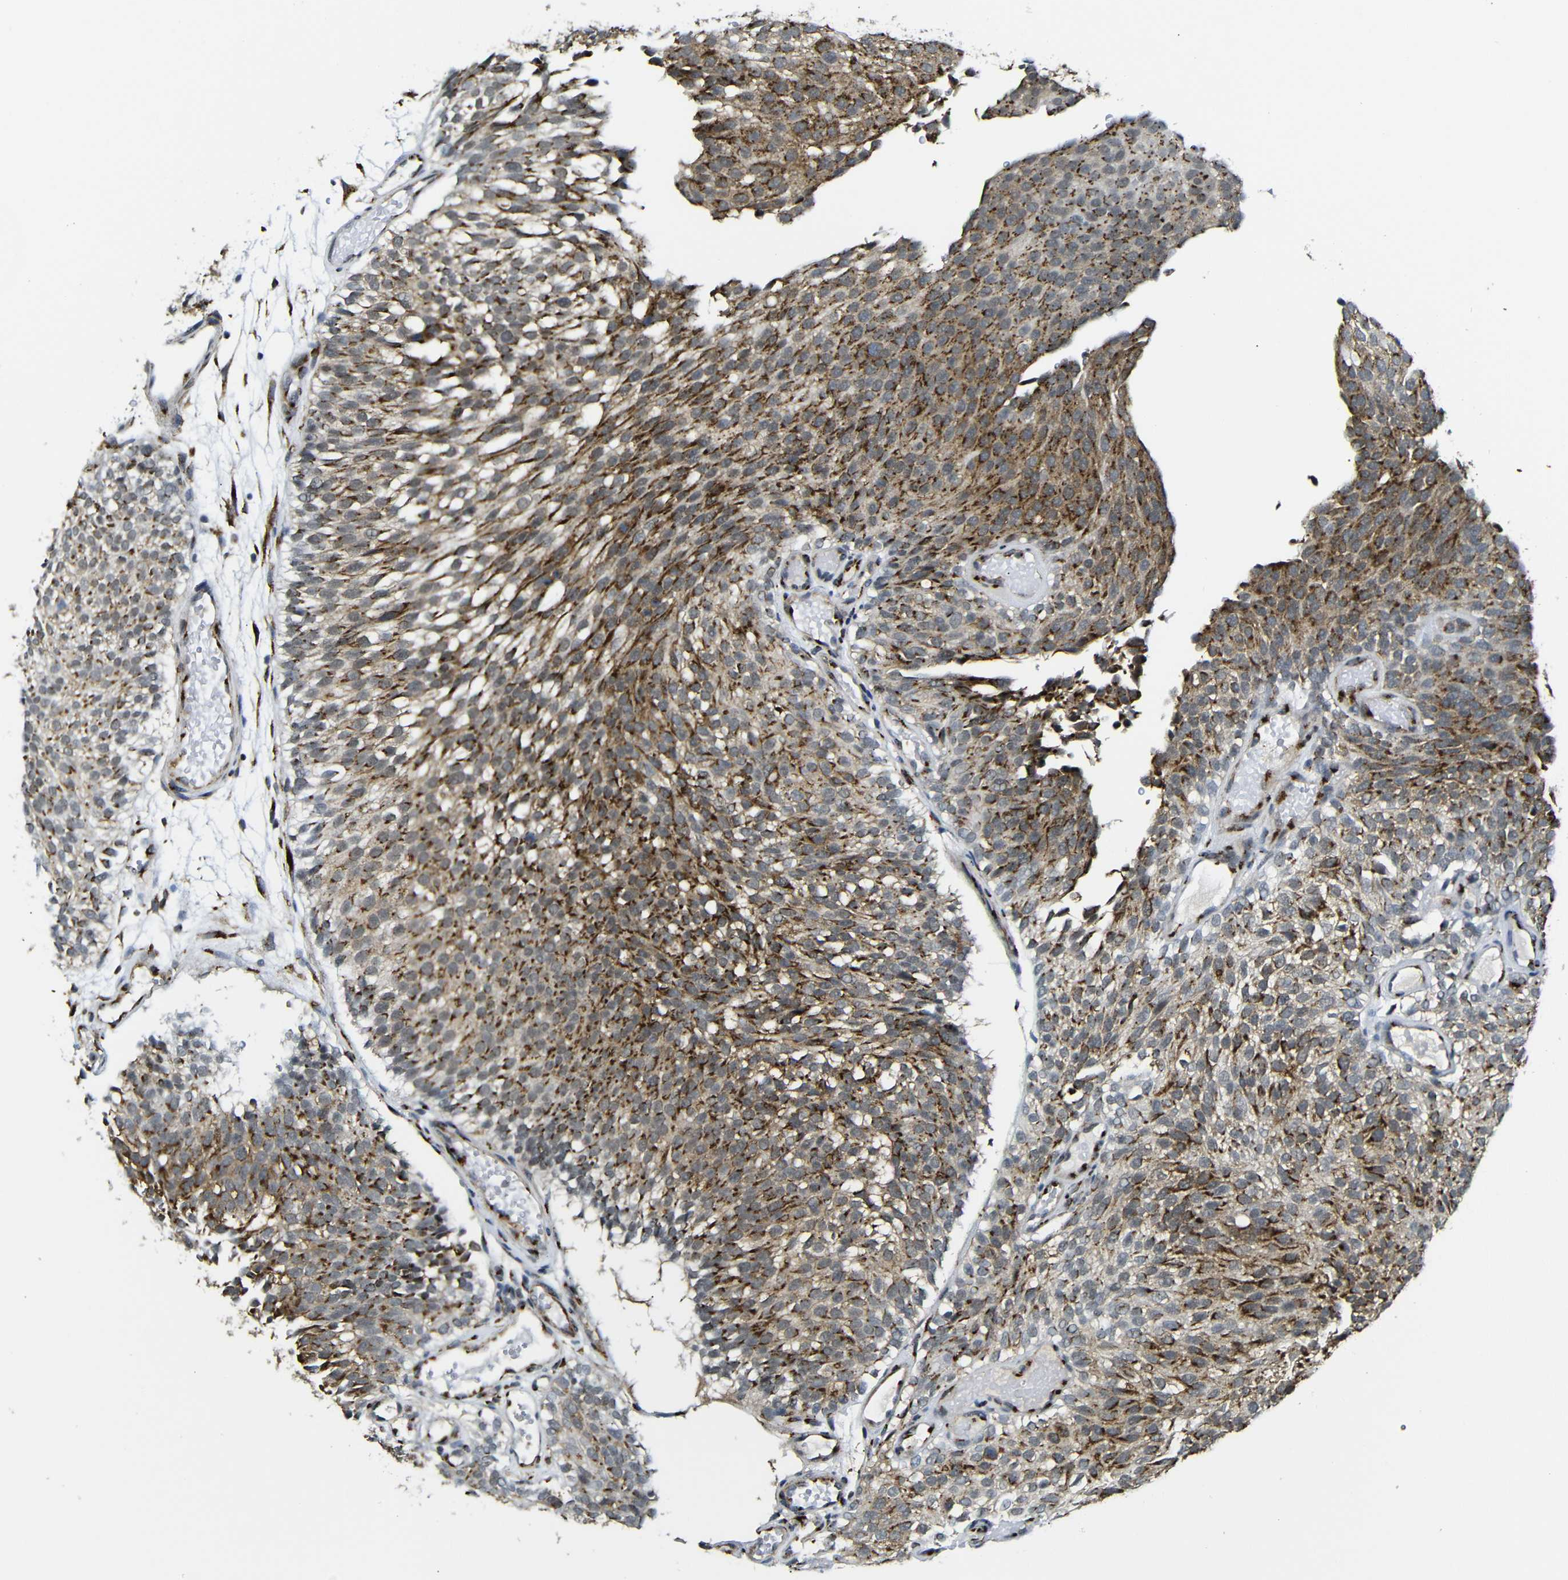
{"staining": {"intensity": "moderate", "quantity": ">75%", "location": "cytoplasmic/membranous"}, "tissue": "urothelial cancer", "cell_type": "Tumor cells", "image_type": "cancer", "snomed": [{"axis": "morphology", "description": "Urothelial carcinoma, Low grade"}, {"axis": "topography", "description": "Urinary bladder"}], "caption": "This is a micrograph of IHC staining of urothelial carcinoma (low-grade), which shows moderate positivity in the cytoplasmic/membranous of tumor cells.", "gene": "TGOLN2", "patient": {"sex": "male", "age": 78}}